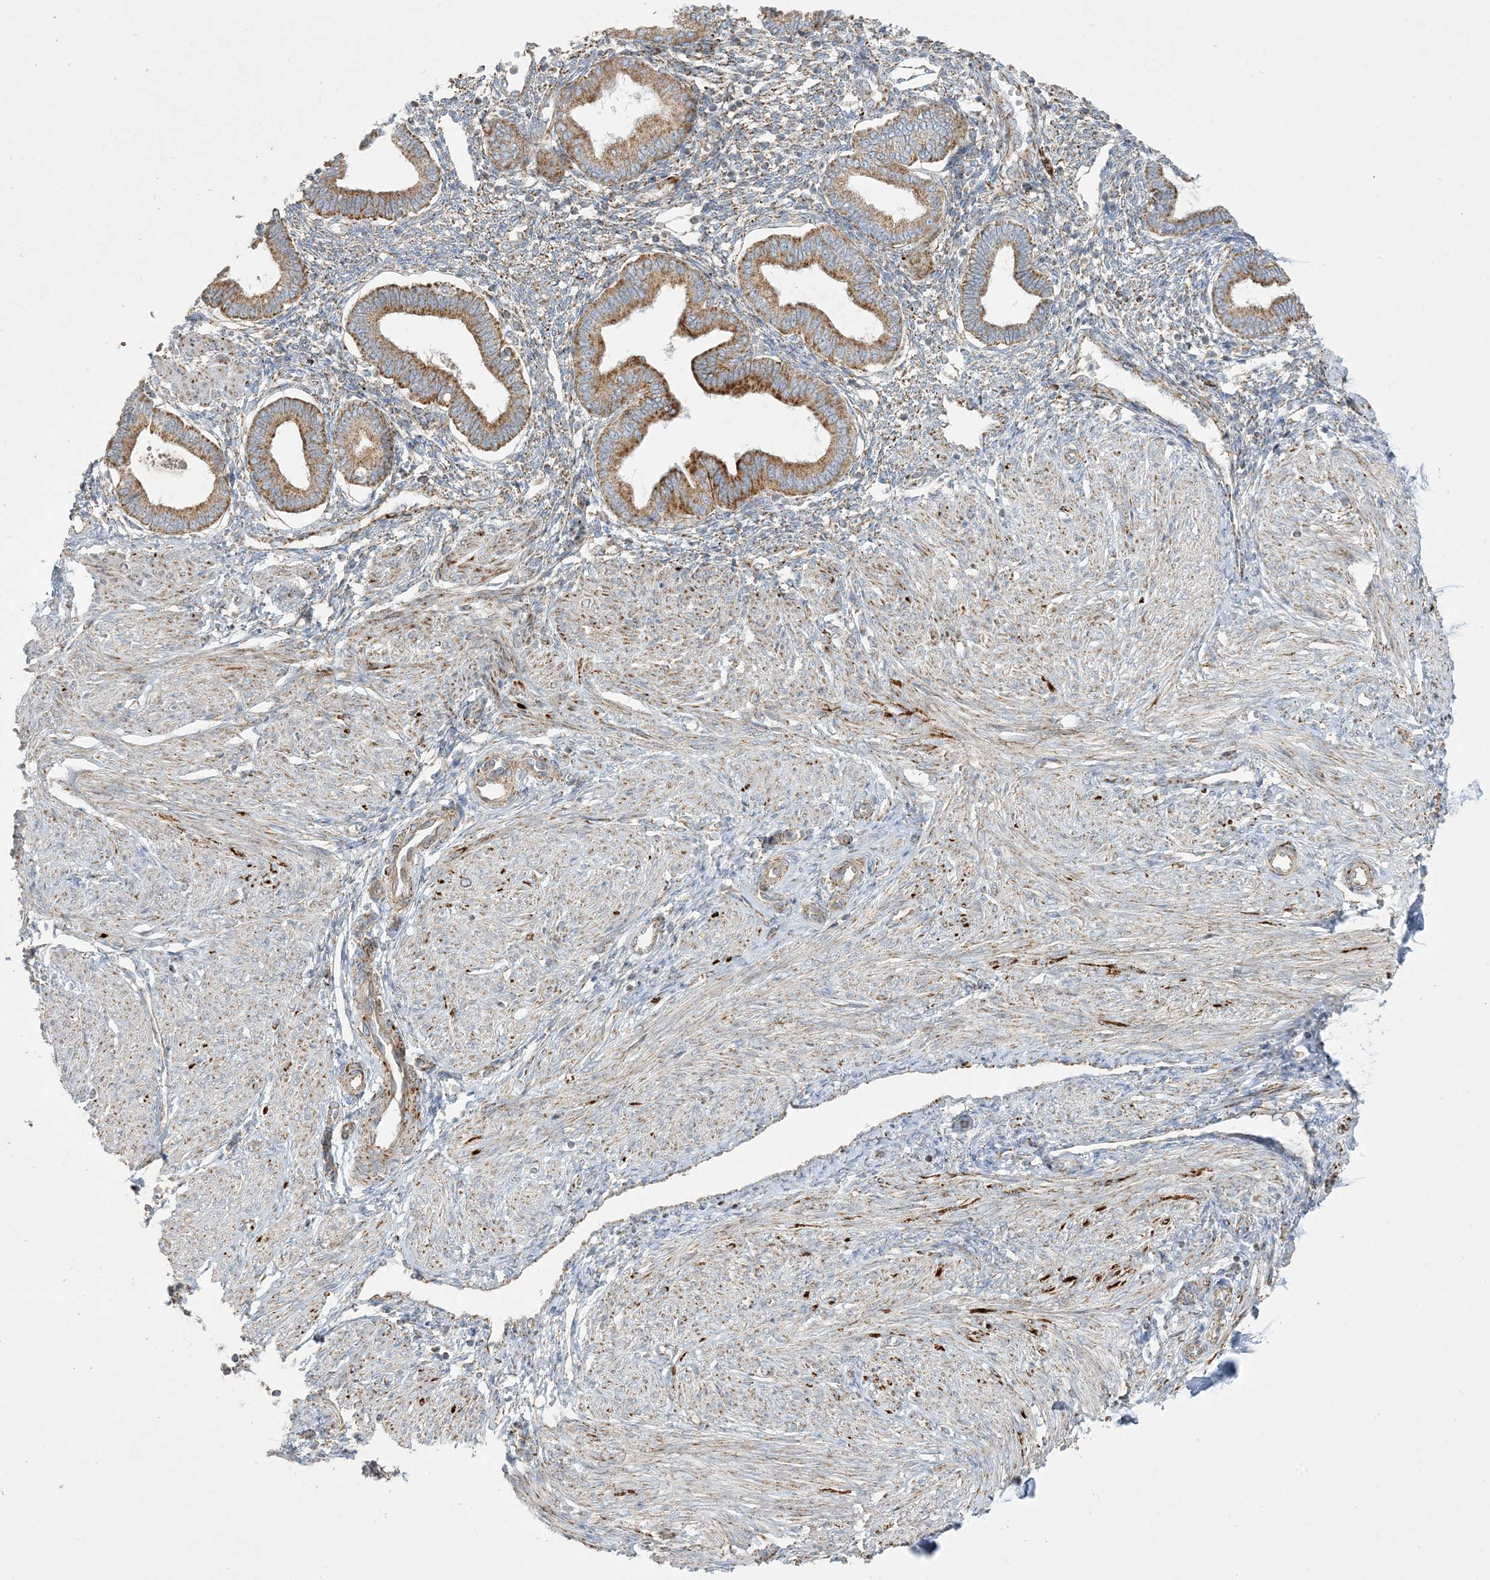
{"staining": {"intensity": "moderate", "quantity": "25%-75%", "location": "cytoplasmic/membranous"}, "tissue": "endometrium", "cell_type": "Cells in endometrial stroma", "image_type": "normal", "snomed": [{"axis": "morphology", "description": "Normal tissue, NOS"}, {"axis": "topography", "description": "Endometrium"}], "caption": "A micrograph showing moderate cytoplasmic/membranous positivity in approximately 25%-75% of cells in endometrial stroma in unremarkable endometrium, as visualized by brown immunohistochemical staining.", "gene": "NDUFAF3", "patient": {"sex": "female", "age": 53}}